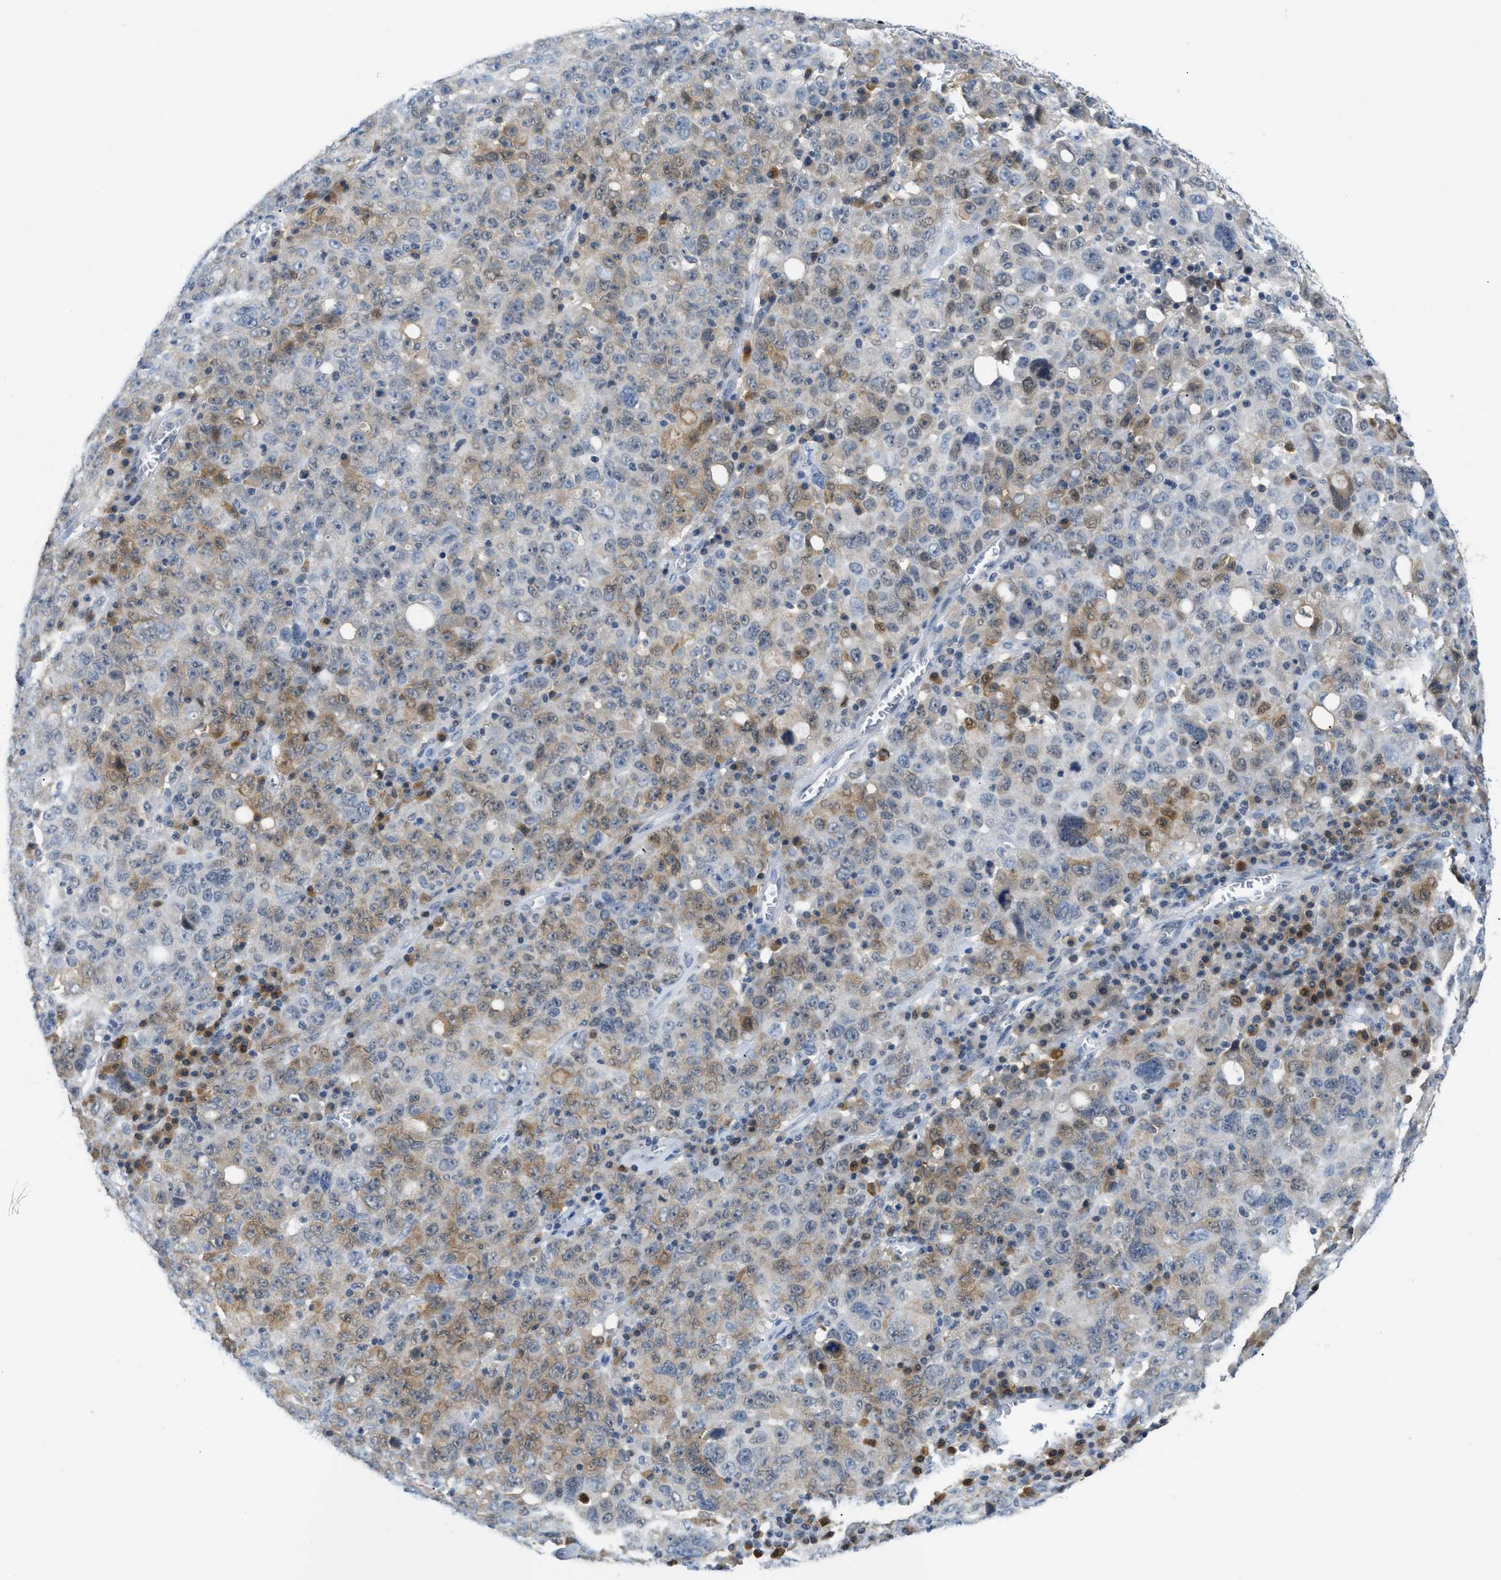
{"staining": {"intensity": "weak", "quantity": "25%-75%", "location": "cytoplasmic/membranous"}, "tissue": "ovarian cancer", "cell_type": "Tumor cells", "image_type": "cancer", "snomed": [{"axis": "morphology", "description": "Carcinoma, endometroid"}, {"axis": "topography", "description": "Ovary"}], "caption": "Ovarian cancer (endometroid carcinoma) stained with a protein marker shows weak staining in tumor cells.", "gene": "PSAT1", "patient": {"sex": "female", "age": 62}}